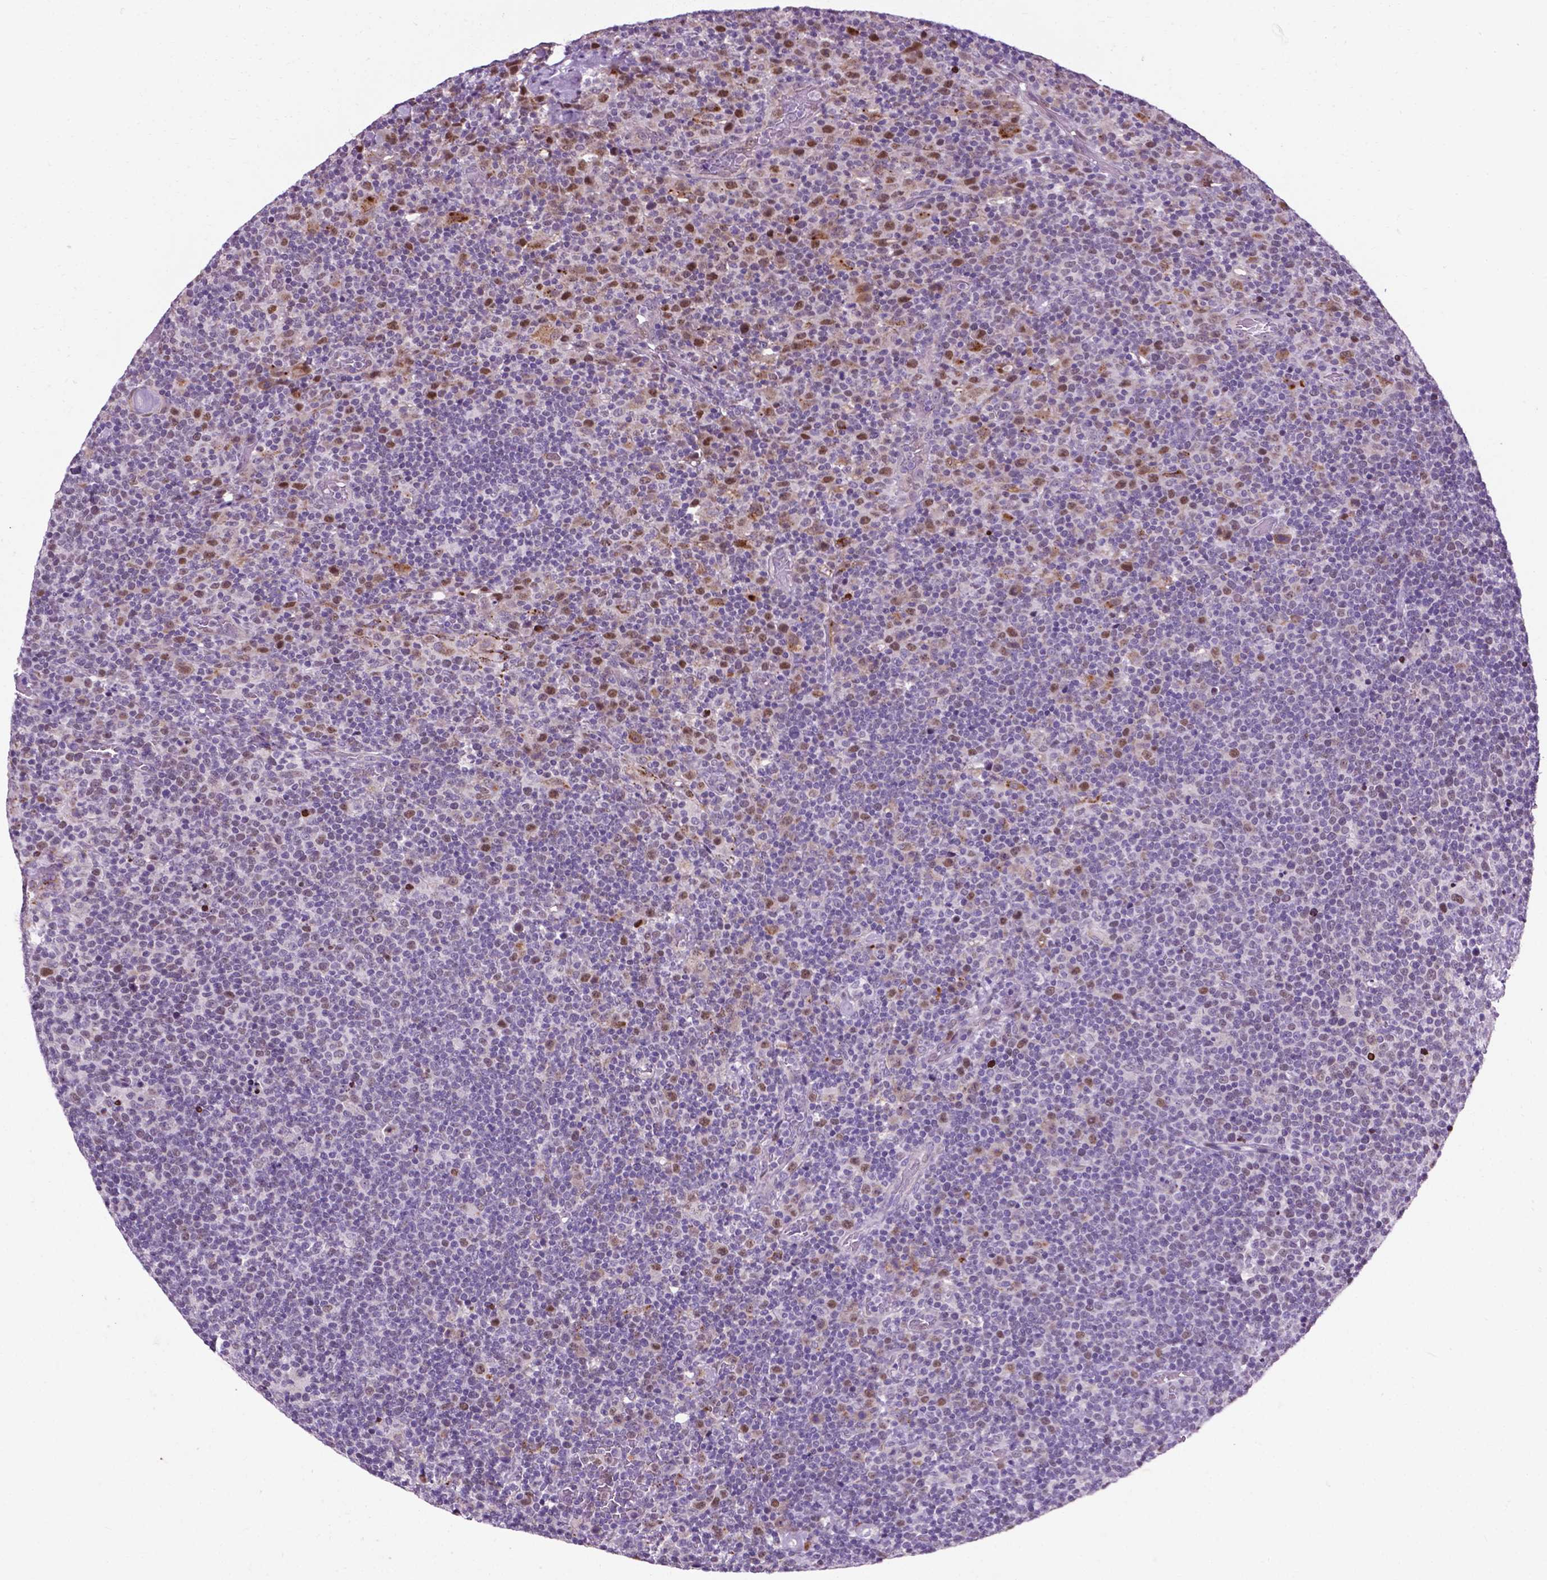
{"staining": {"intensity": "moderate", "quantity": "<25%", "location": "nuclear"}, "tissue": "lymphoma", "cell_type": "Tumor cells", "image_type": "cancer", "snomed": [{"axis": "morphology", "description": "Malignant lymphoma, non-Hodgkin's type, High grade"}, {"axis": "topography", "description": "Lymph node"}], "caption": "Brown immunohistochemical staining in lymphoma shows moderate nuclear staining in approximately <25% of tumor cells. (brown staining indicates protein expression, while blue staining denotes nuclei).", "gene": "SMAD3", "patient": {"sex": "male", "age": 61}}